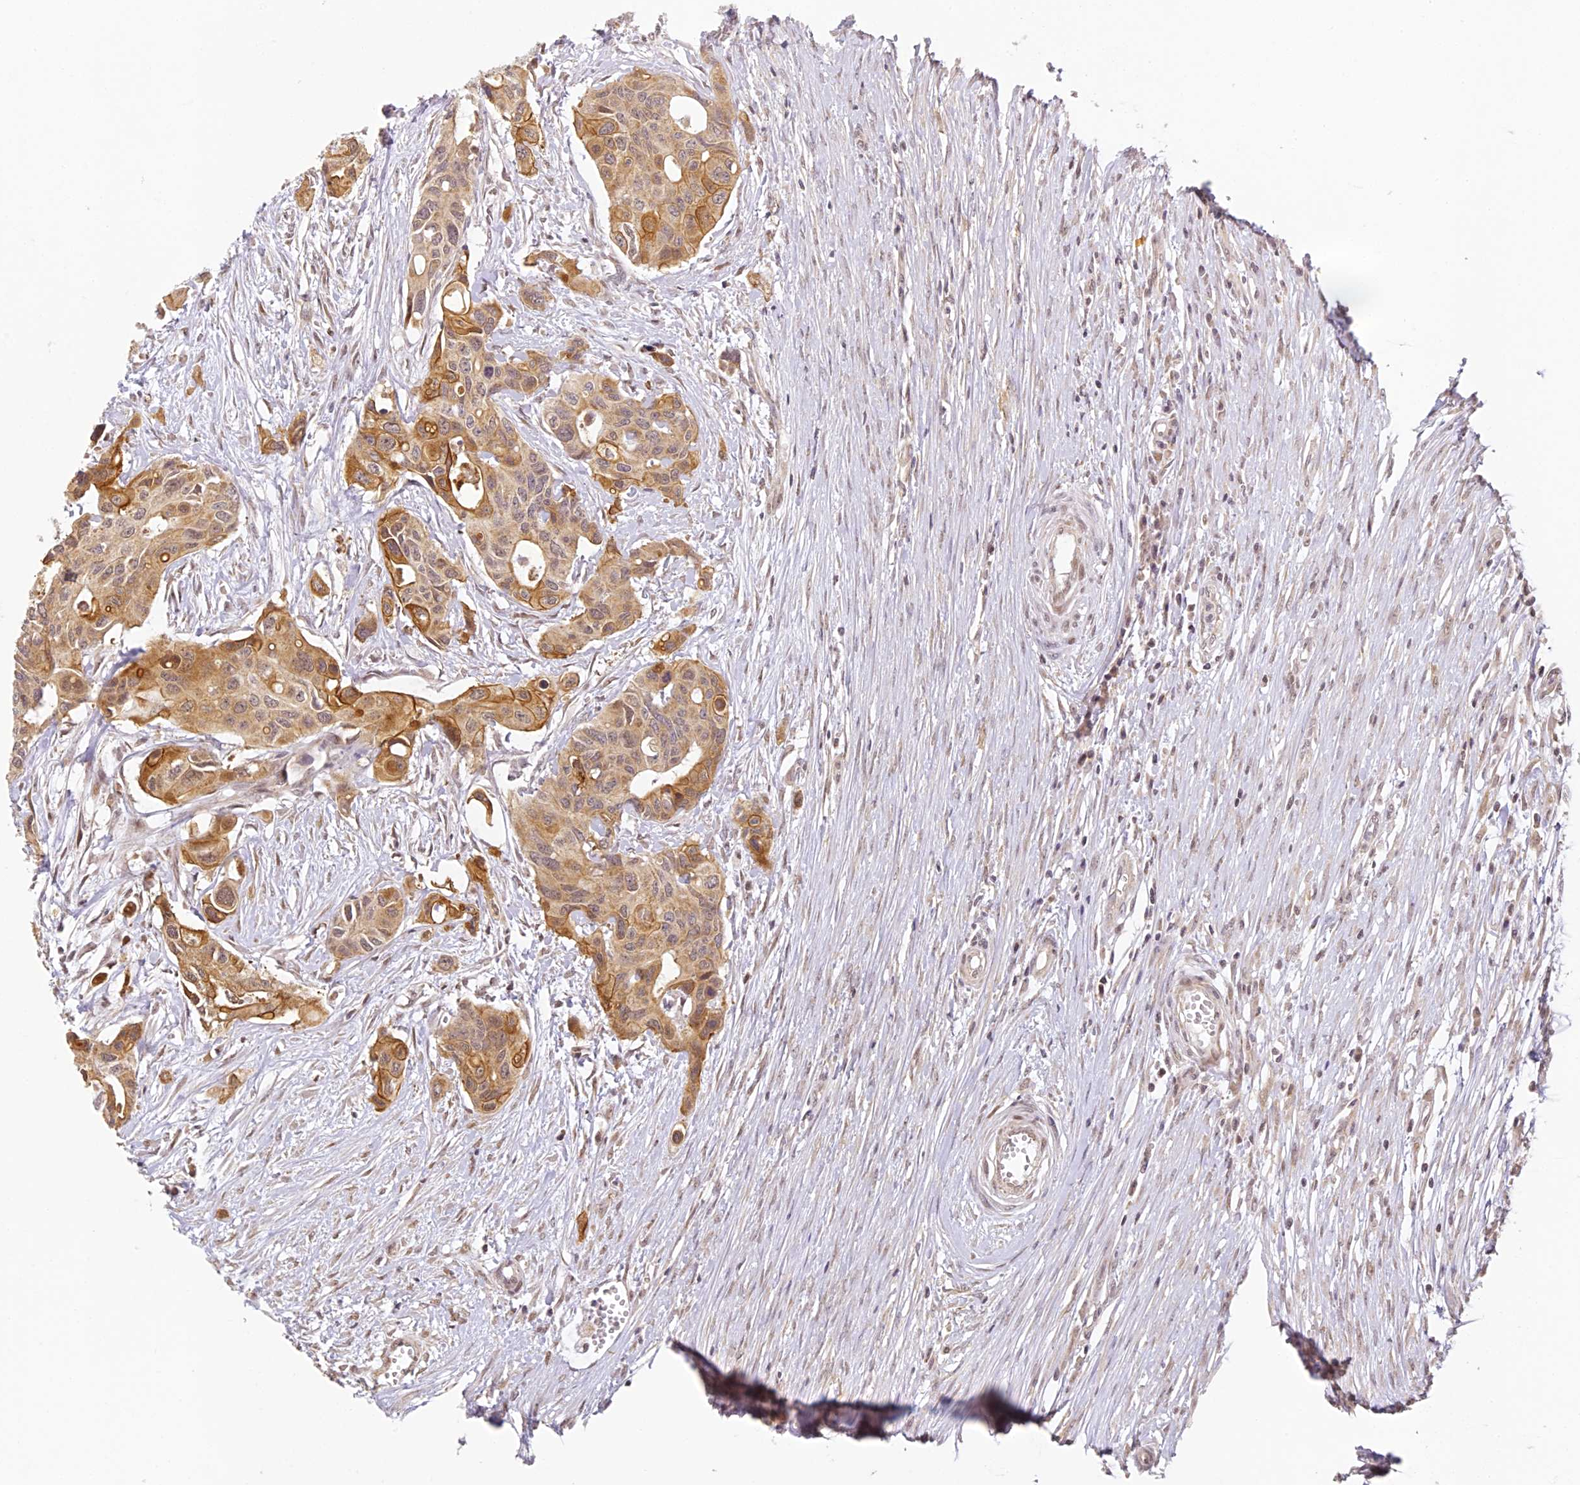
{"staining": {"intensity": "moderate", "quantity": ">75%", "location": "cytoplasmic/membranous,nuclear"}, "tissue": "colorectal cancer", "cell_type": "Tumor cells", "image_type": "cancer", "snomed": [{"axis": "morphology", "description": "Adenocarcinoma, NOS"}, {"axis": "topography", "description": "Colon"}], "caption": "This is a histology image of IHC staining of adenocarcinoma (colorectal), which shows moderate positivity in the cytoplasmic/membranous and nuclear of tumor cells.", "gene": "DNAAF10", "patient": {"sex": "male", "age": 77}}